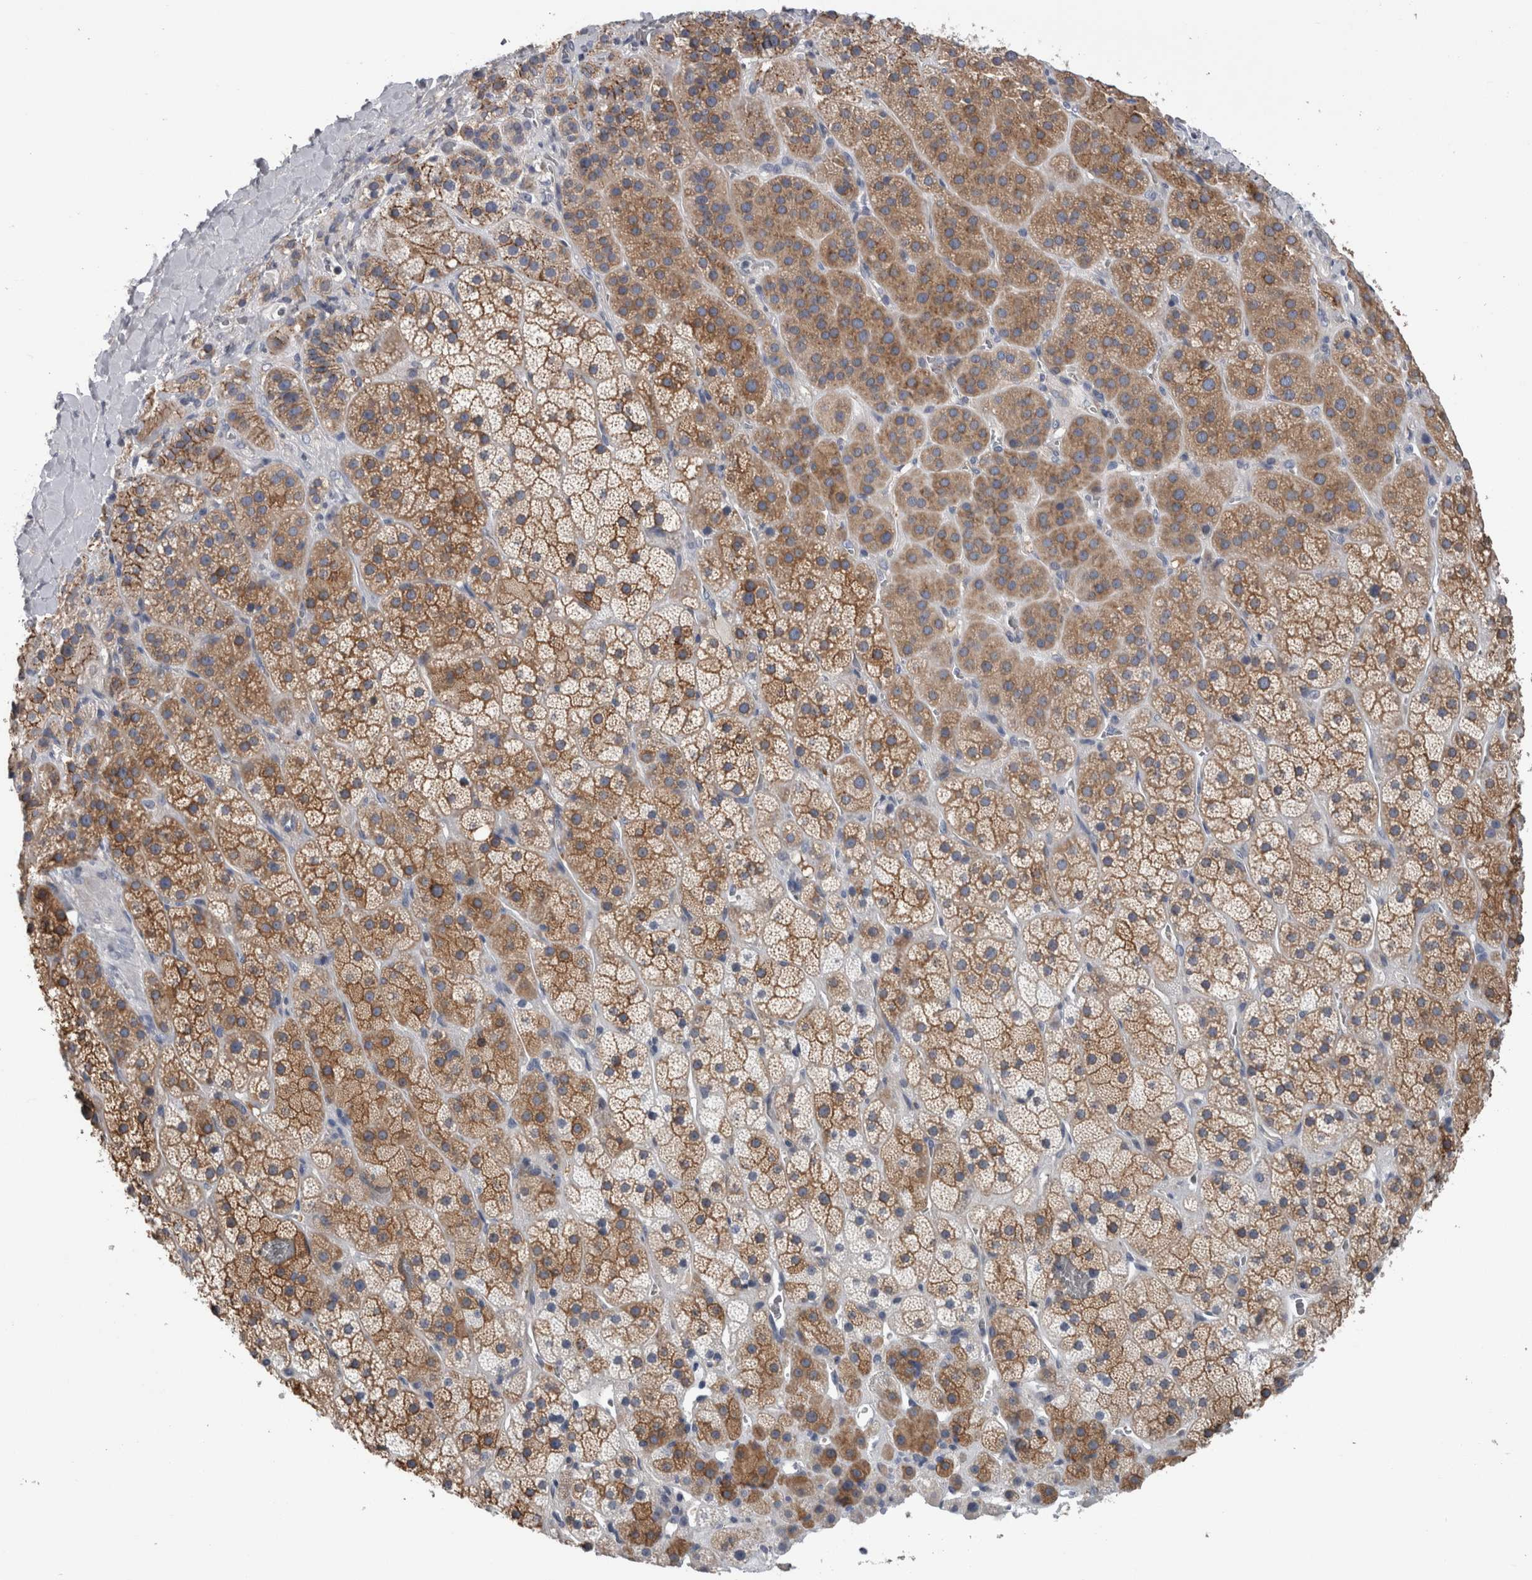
{"staining": {"intensity": "moderate", "quantity": ">75%", "location": "cytoplasmic/membranous"}, "tissue": "adrenal gland", "cell_type": "Glandular cells", "image_type": "normal", "snomed": [{"axis": "morphology", "description": "Normal tissue, NOS"}, {"axis": "topography", "description": "Adrenal gland"}], "caption": "Brown immunohistochemical staining in benign human adrenal gland reveals moderate cytoplasmic/membranous positivity in approximately >75% of glandular cells.", "gene": "DCTN6", "patient": {"sex": "male", "age": 57}}